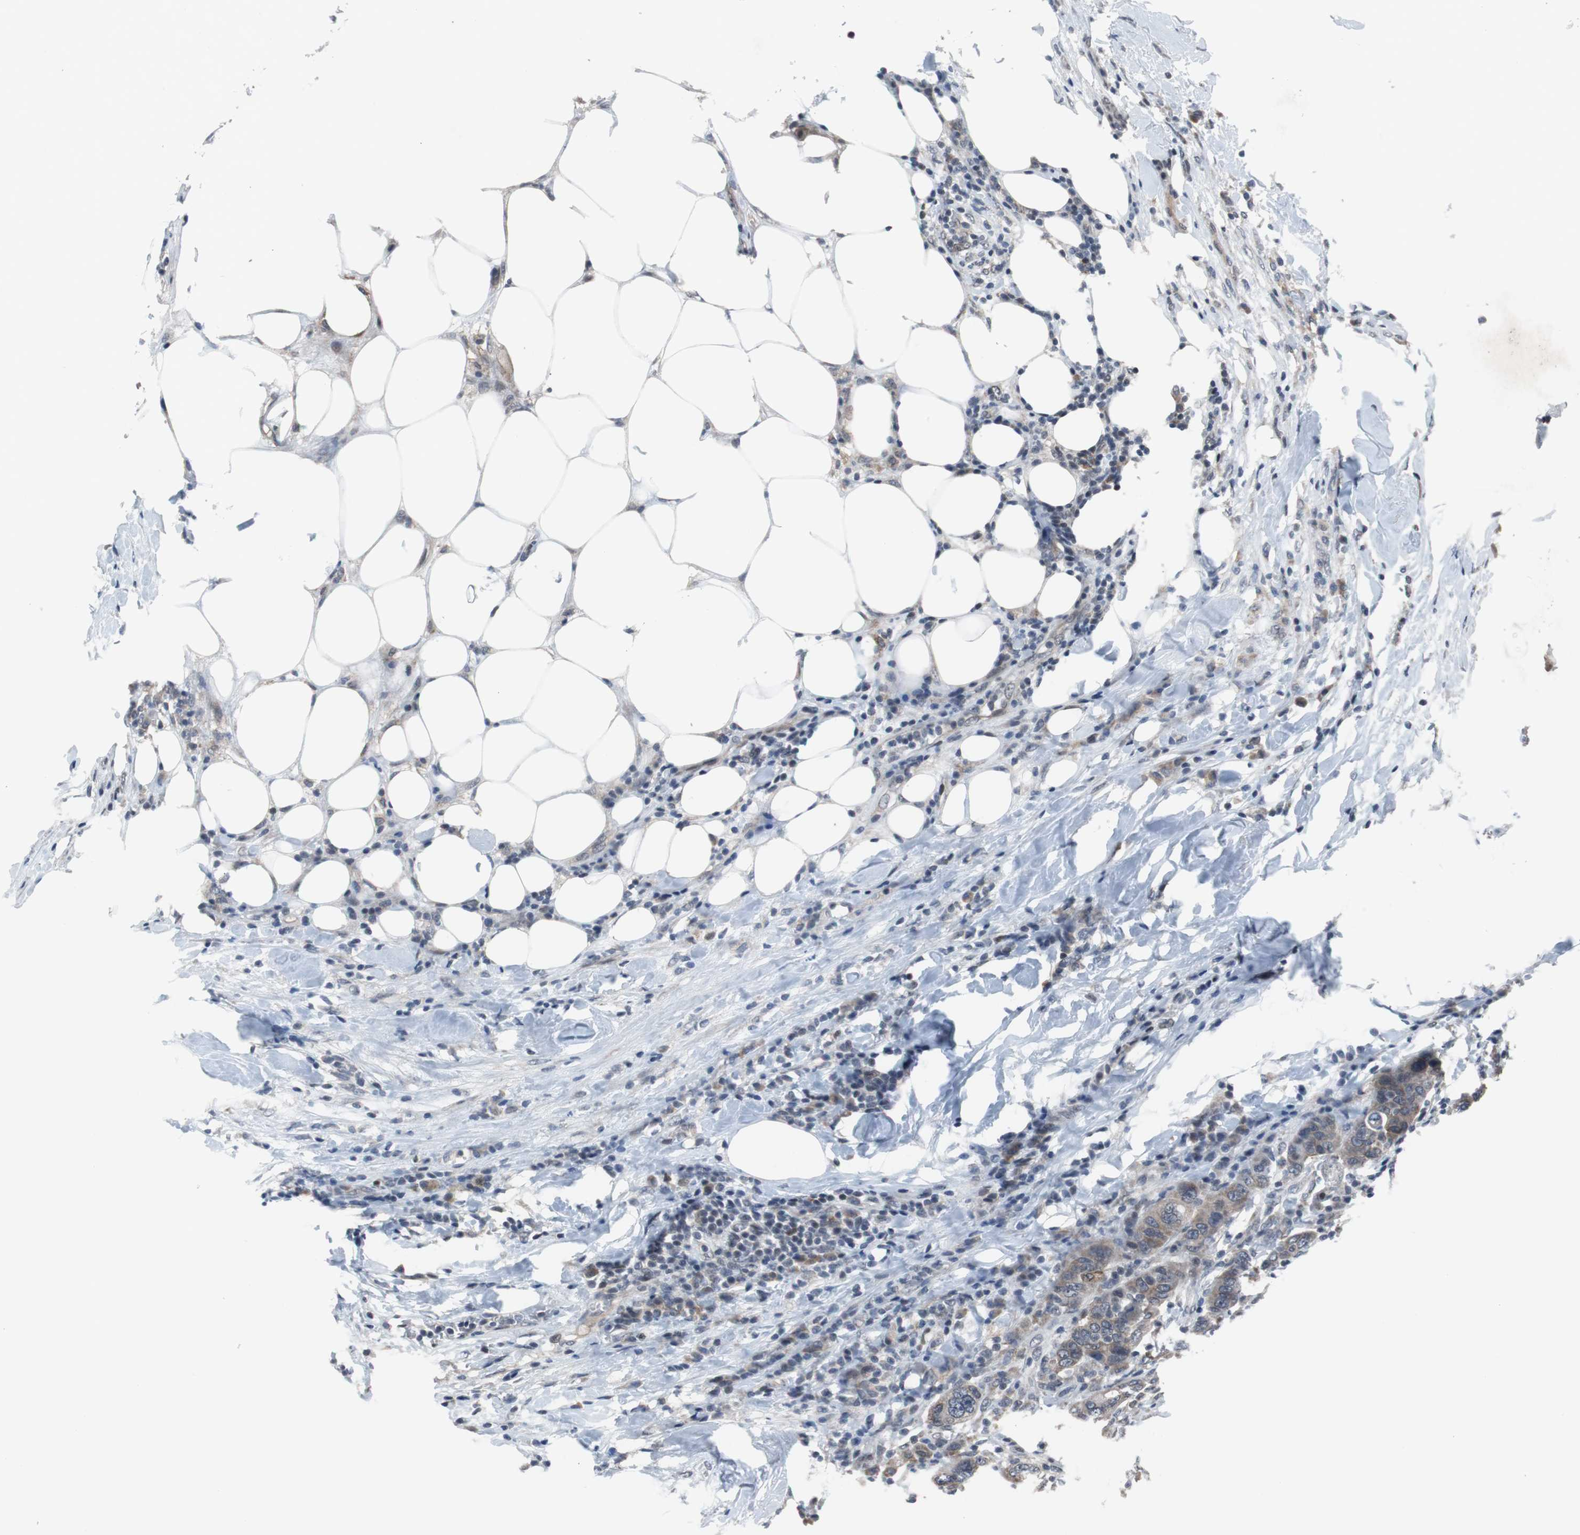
{"staining": {"intensity": "weak", "quantity": "25%-75%", "location": "cytoplasmic/membranous"}, "tissue": "breast cancer", "cell_type": "Tumor cells", "image_type": "cancer", "snomed": [{"axis": "morphology", "description": "Duct carcinoma"}, {"axis": "topography", "description": "Breast"}], "caption": "A high-resolution image shows immunohistochemistry staining of breast intraductal carcinoma, which shows weak cytoplasmic/membranous positivity in about 25%-75% of tumor cells. (DAB = brown stain, brightfield microscopy at high magnification).", "gene": "TP63", "patient": {"sex": "female", "age": 37}}